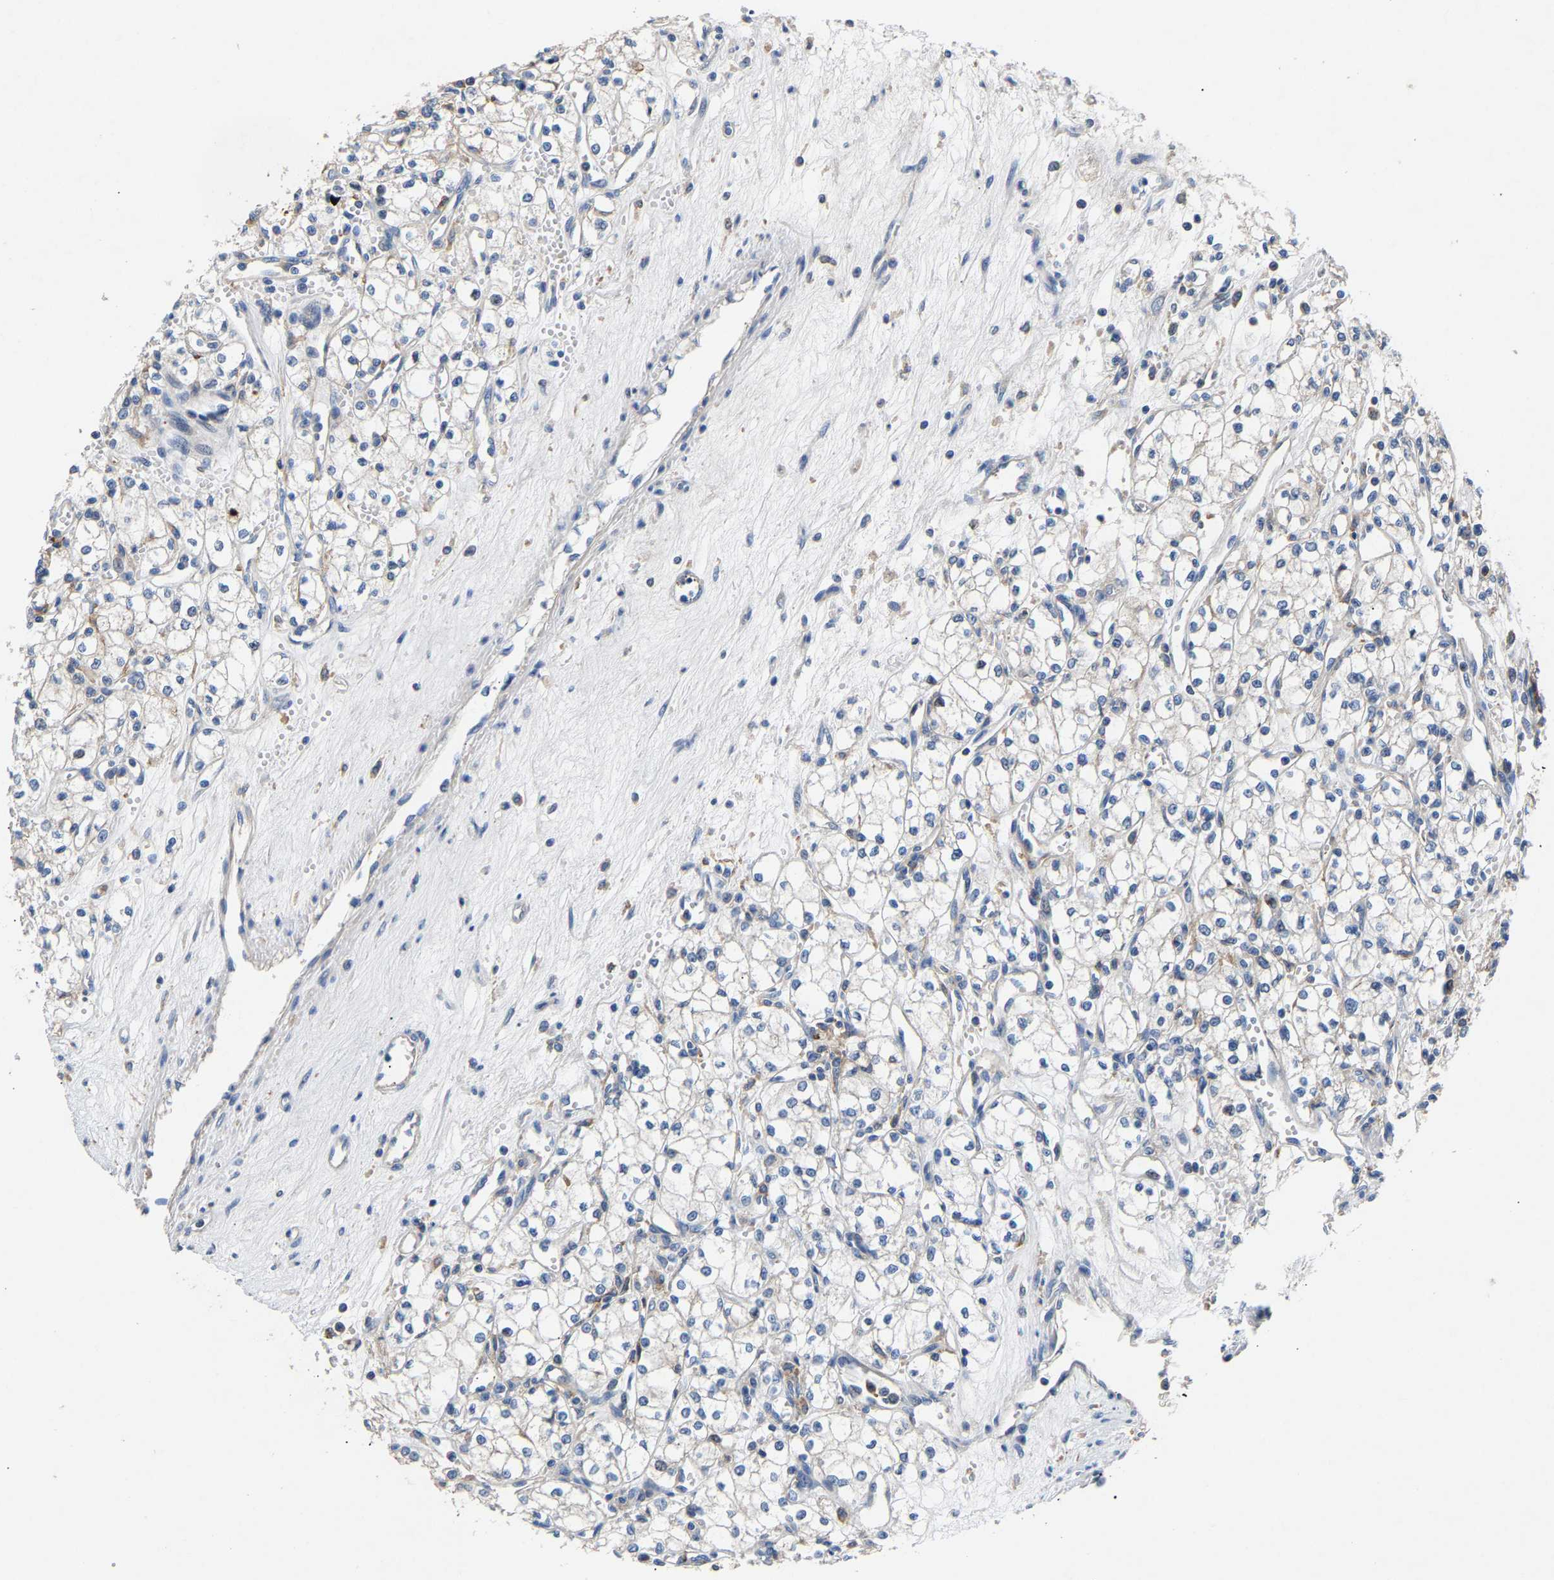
{"staining": {"intensity": "negative", "quantity": "none", "location": "none"}, "tissue": "renal cancer", "cell_type": "Tumor cells", "image_type": "cancer", "snomed": [{"axis": "morphology", "description": "Adenocarcinoma, NOS"}, {"axis": "topography", "description": "Kidney"}], "caption": "There is no significant positivity in tumor cells of renal cancer. Nuclei are stained in blue.", "gene": "CCDC171", "patient": {"sex": "male", "age": 59}}